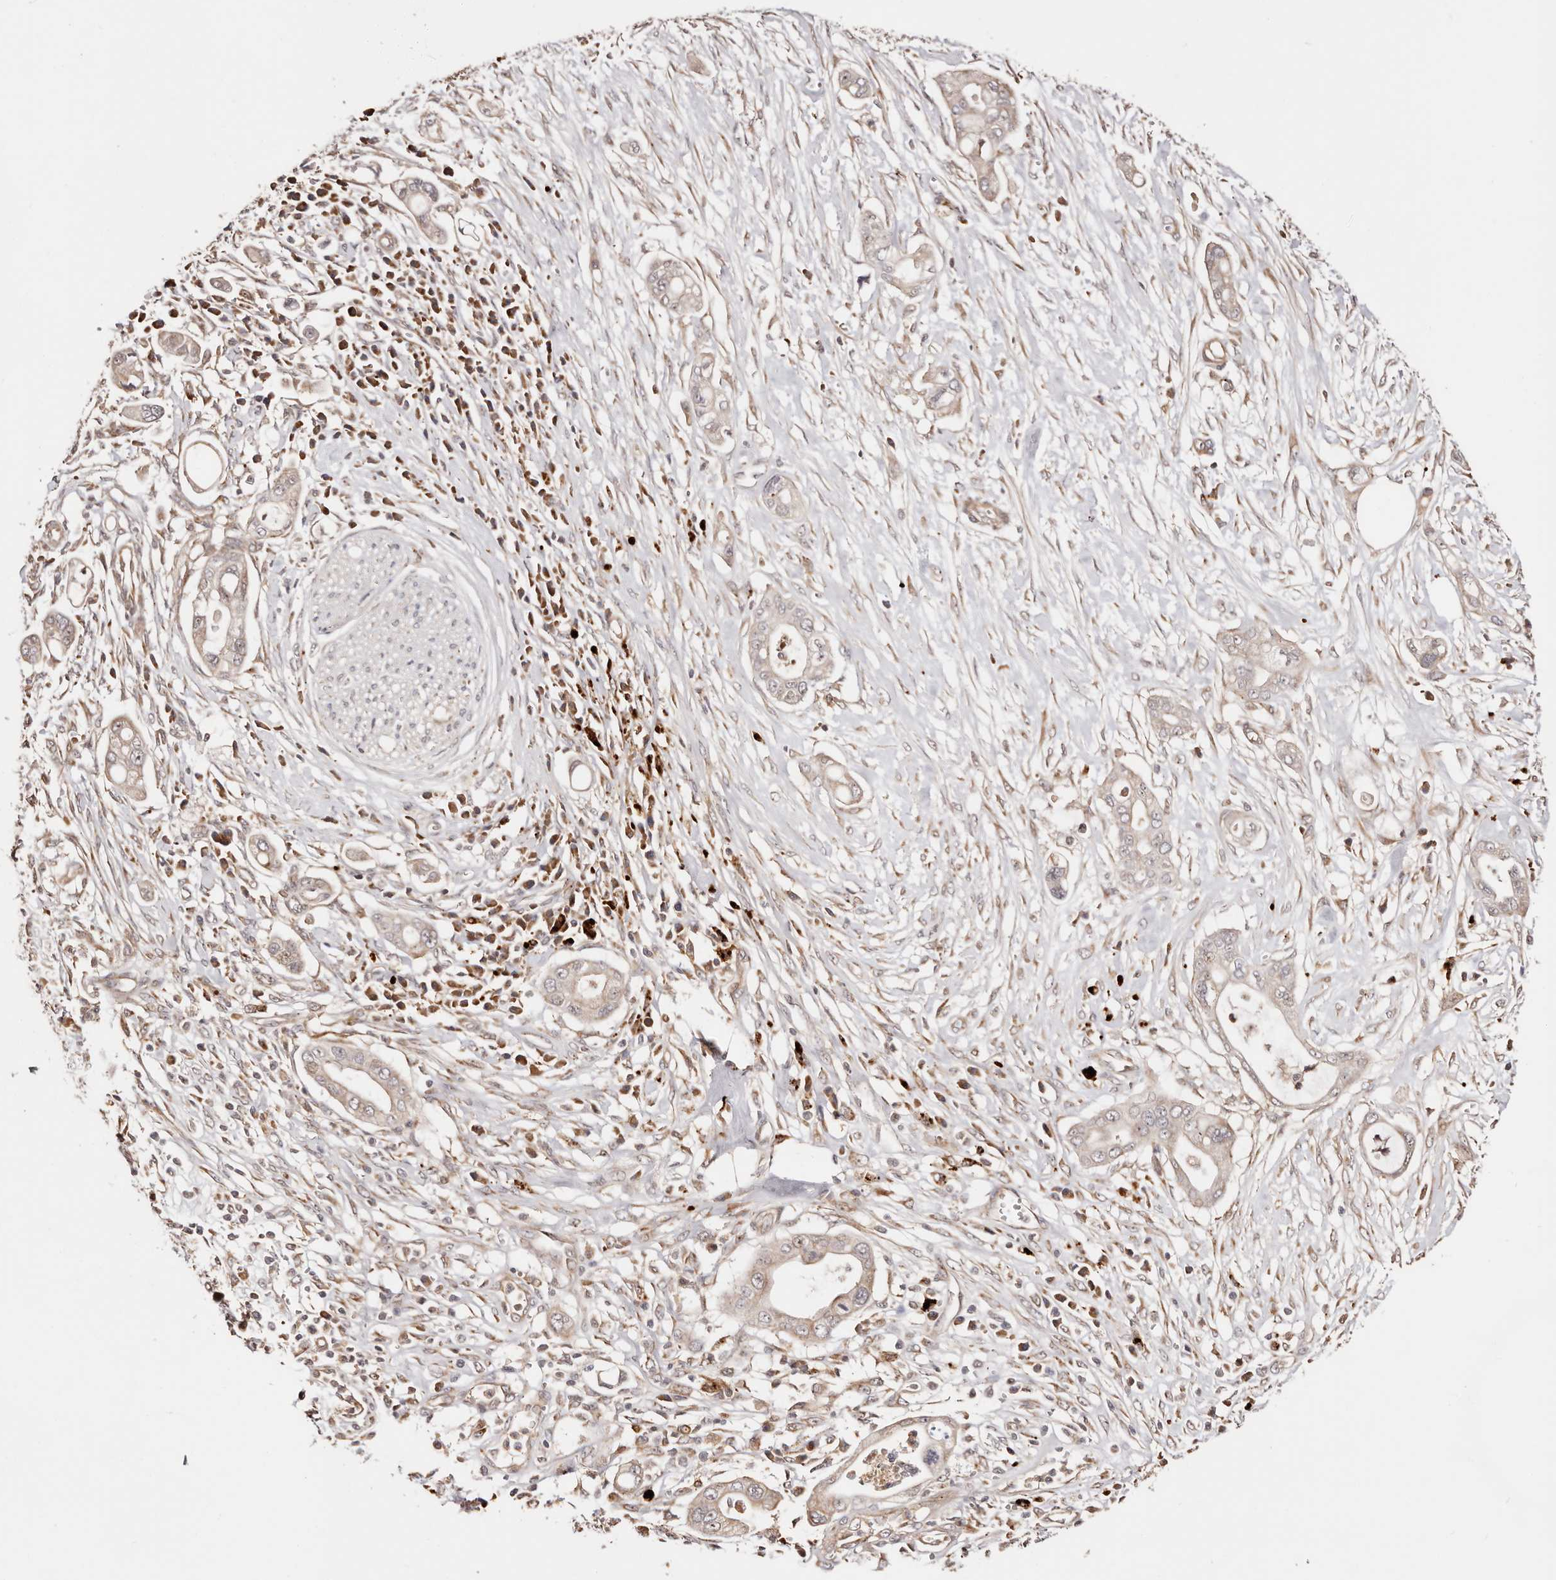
{"staining": {"intensity": "weak", "quantity": "<25%", "location": "cytoplasmic/membranous"}, "tissue": "pancreatic cancer", "cell_type": "Tumor cells", "image_type": "cancer", "snomed": [{"axis": "morphology", "description": "Adenocarcinoma, NOS"}, {"axis": "topography", "description": "Pancreas"}], "caption": "IHC of human pancreatic cancer exhibits no staining in tumor cells.", "gene": "PTPN22", "patient": {"sex": "male", "age": 68}}